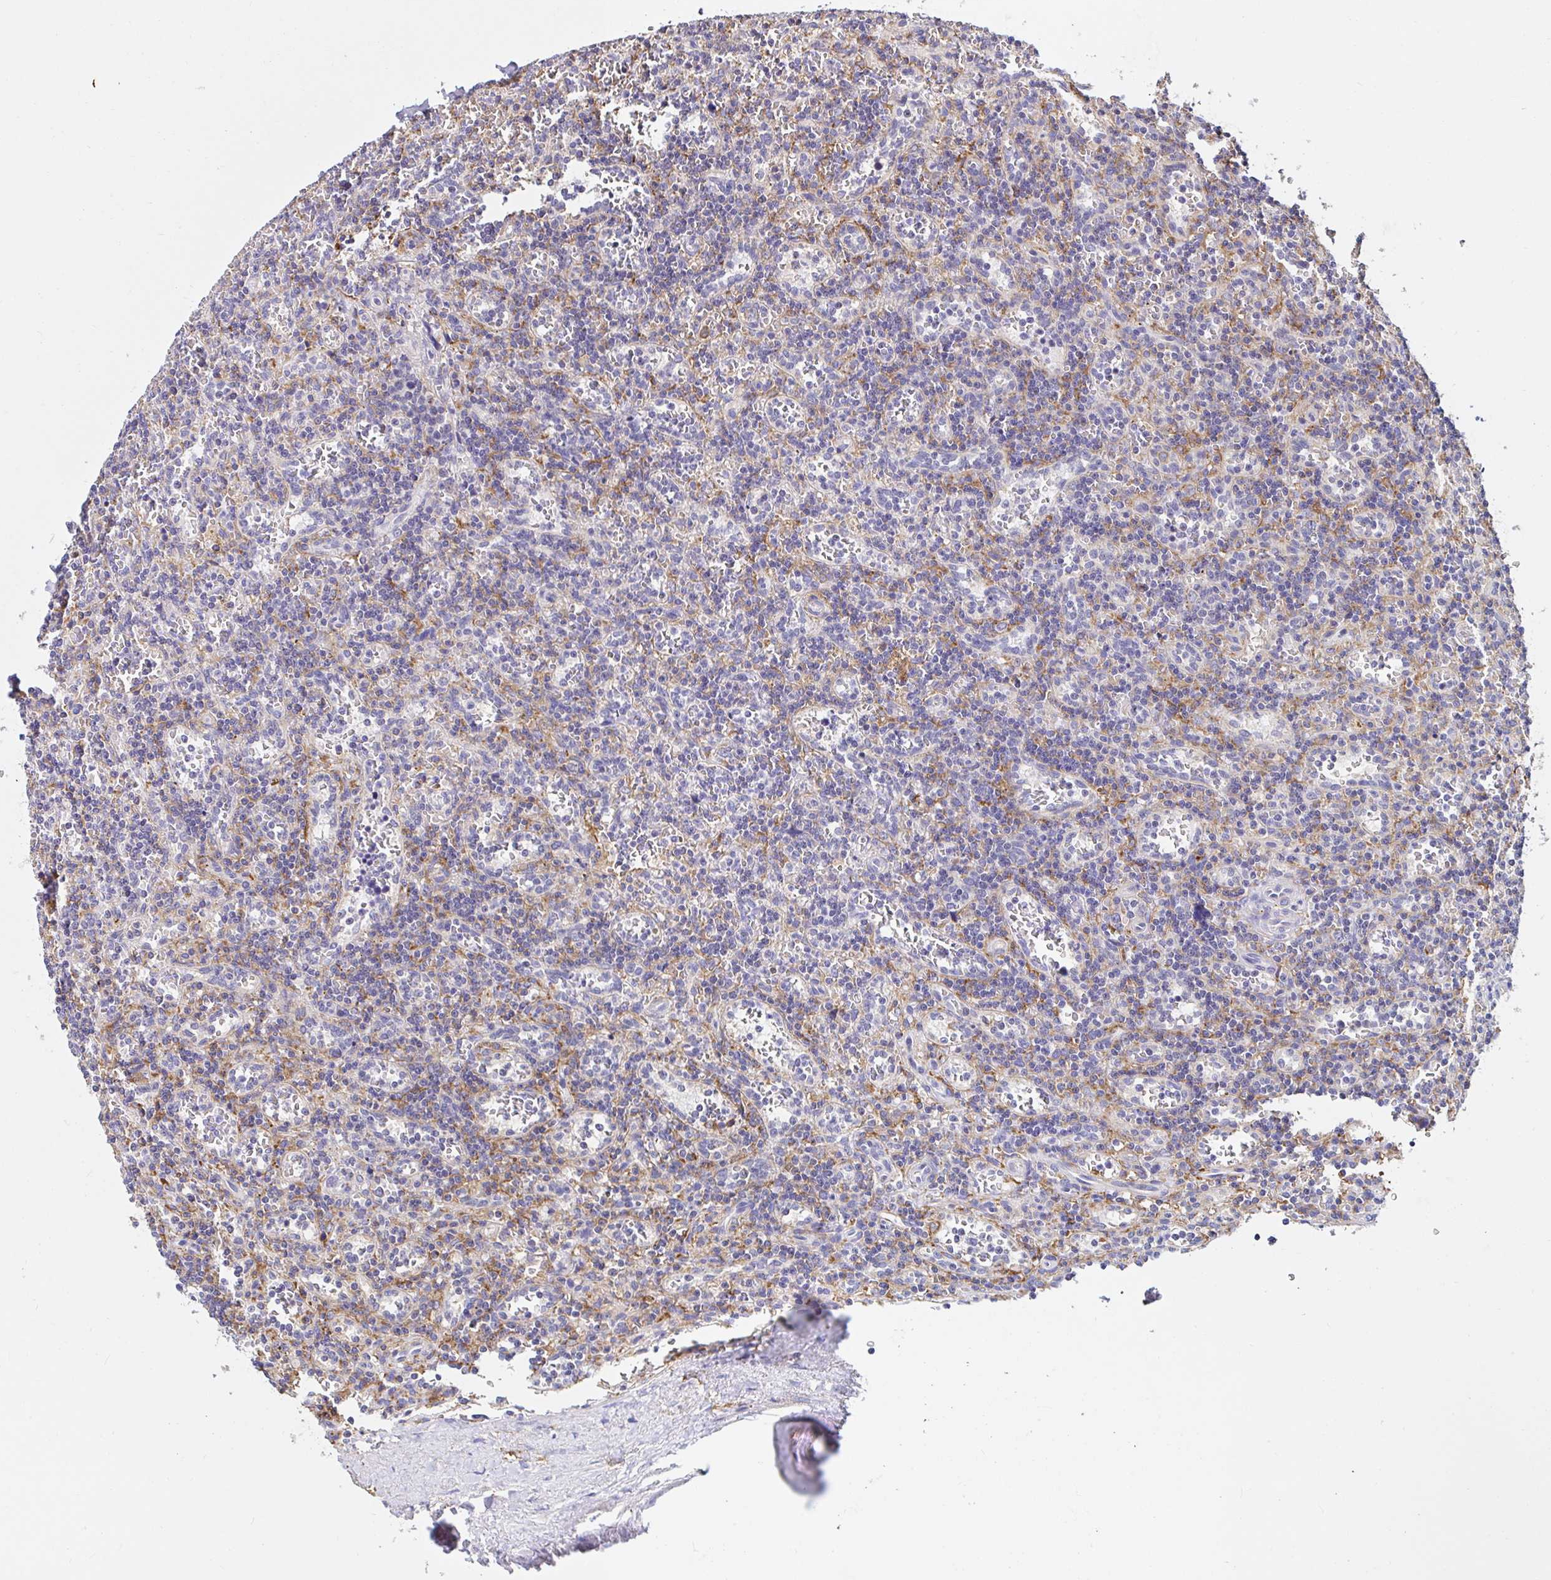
{"staining": {"intensity": "moderate", "quantity": "<25%", "location": "cytoplasmic/membranous"}, "tissue": "lymphoma", "cell_type": "Tumor cells", "image_type": "cancer", "snomed": [{"axis": "morphology", "description": "Malignant lymphoma, non-Hodgkin's type, Low grade"}, {"axis": "topography", "description": "Spleen"}], "caption": "Malignant lymphoma, non-Hodgkin's type (low-grade) stained with DAB (3,3'-diaminobenzidine) IHC displays low levels of moderate cytoplasmic/membranous staining in about <25% of tumor cells.", "gene": "MSR1", "patient": {"sex": "male", "age": 73}}